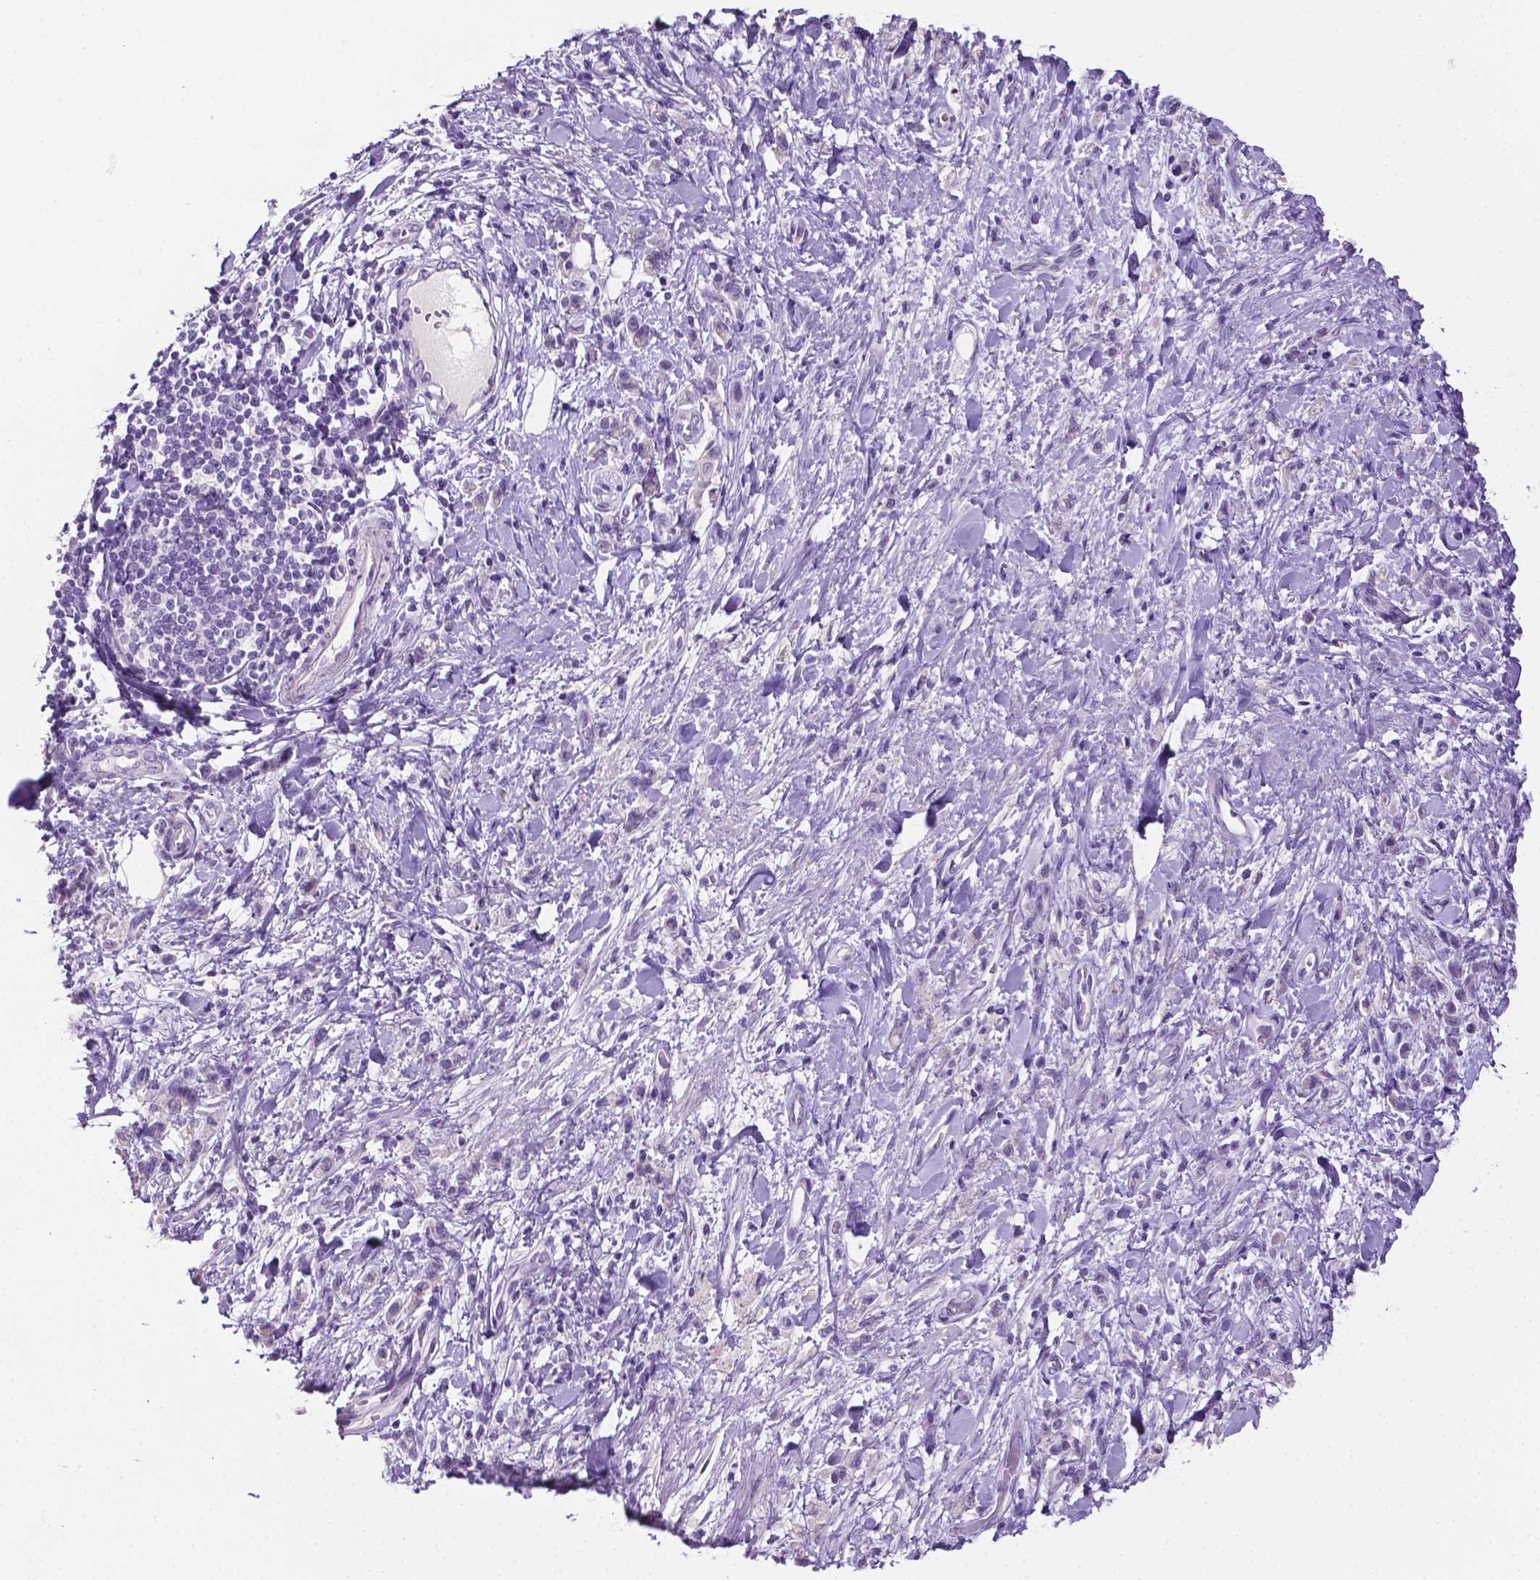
{"staining": {"intensity": "negative", "quantity": "none", "location": "none"}, "tissue": "stomach cancer", "cell_type": "Tumor cells", "image_type": "cancer", "snomed": [{"axis": "morphology", "description": "Adenocarcinoma, NOS"}, {"axis": "topography", "description": "Stomach"}], "caption": "Tumor cells show no significant protein staining in stomach adenocarcinoma.", "gene": "TACSTD2", "patient": {"sex": "male", "age": 77}}